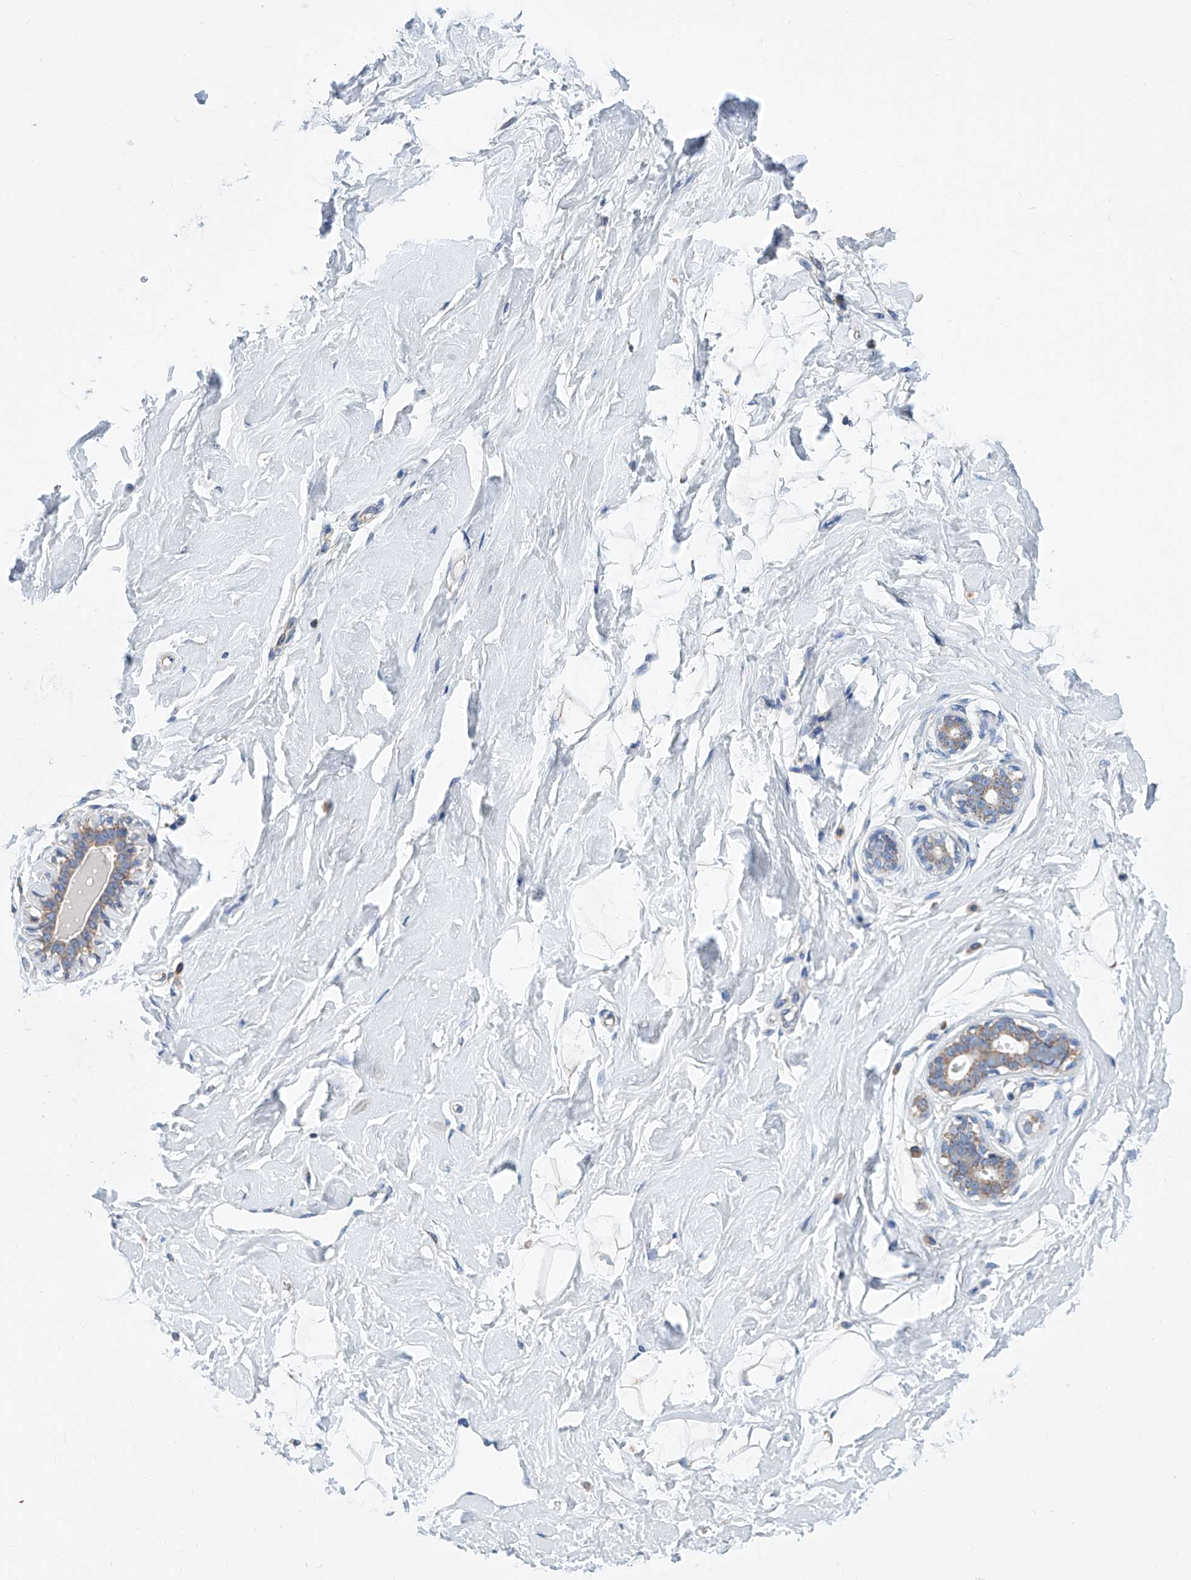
{"staining": {"intensity": "negative", "quantity": "none", "location": "none"}, "tissue": "breast", "cell_type": "Adipocytes", "image_type": "normal", "snomed": [{"axis": "morphology", "description": "Normal tissue, NOS"}, {"axis": "morphology", "description": "Adenoma, NOS"}, {"axis": "topography", "description": "Breast"}], "caption": "Protein analysis of unremarkable breast exhibits no significant expression in adipocytes.", "gene": "MAD2L1", "patient": {"sex": "female", "age": 23}}